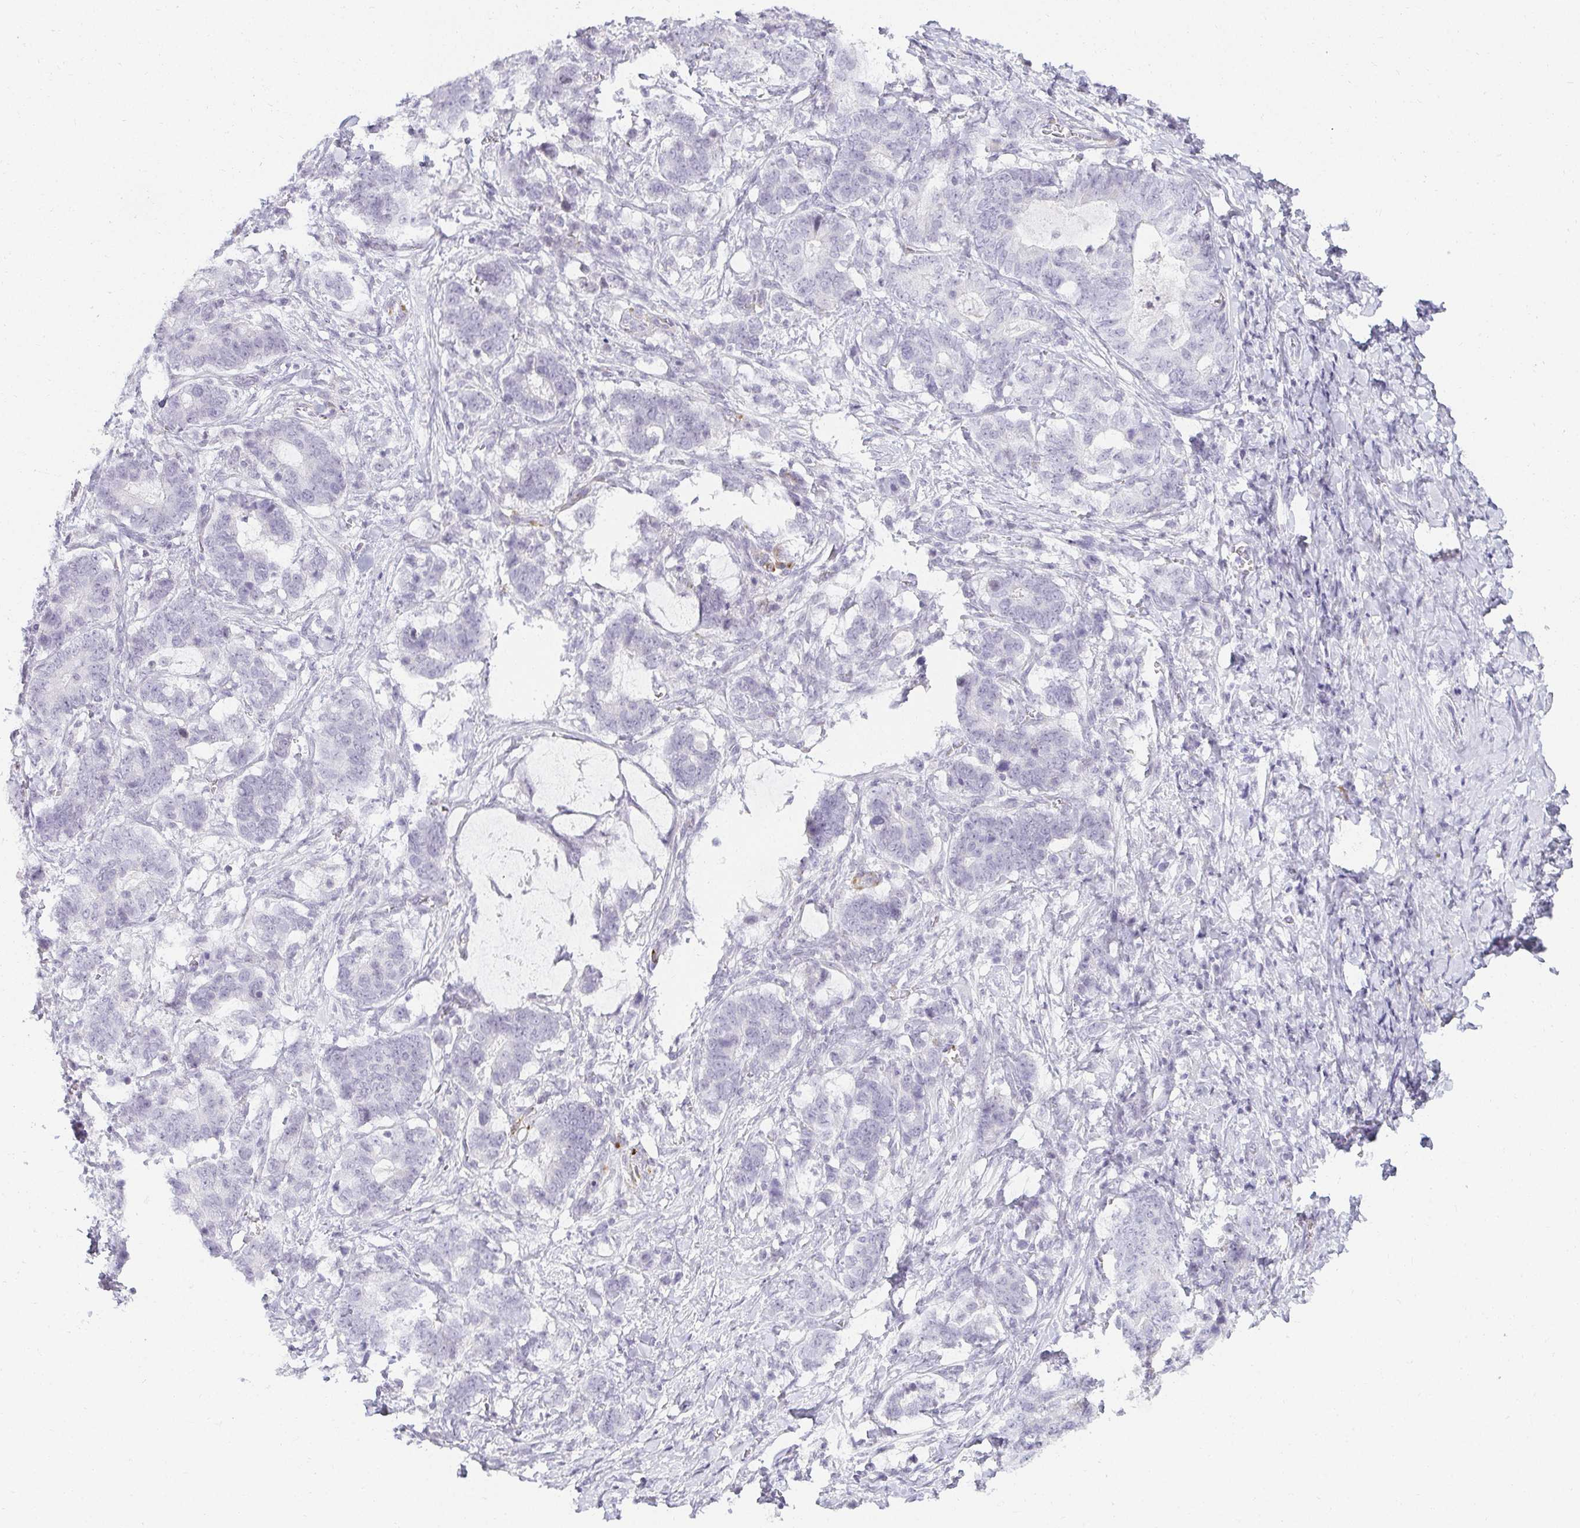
{"staining": {"intensity": "negative", "quantity": "none", "location": "none"}, "tissue": "stomach cancer", "cell_type": "Tumor cells", "image_type": "cancer", "snomed": [{"axis": "morphology", "description": "Normal tissue, NOS"}, {"axis": "morphology", "description": "Adenocarcinoma, NOS"}, {"axis": "topography", "description": "Stomach"}], "caption": "Immunohistochemical staining of stomach adenocarcinoma displays no significant staining in tumor cells. The staining is performed using DAB (3,3'-diaminobenzidine) brown chromogen with nuclei counter-stained in using hematoxylin.", "gene": "ACAN", "patient": {"sex": "female", "age": 64}}